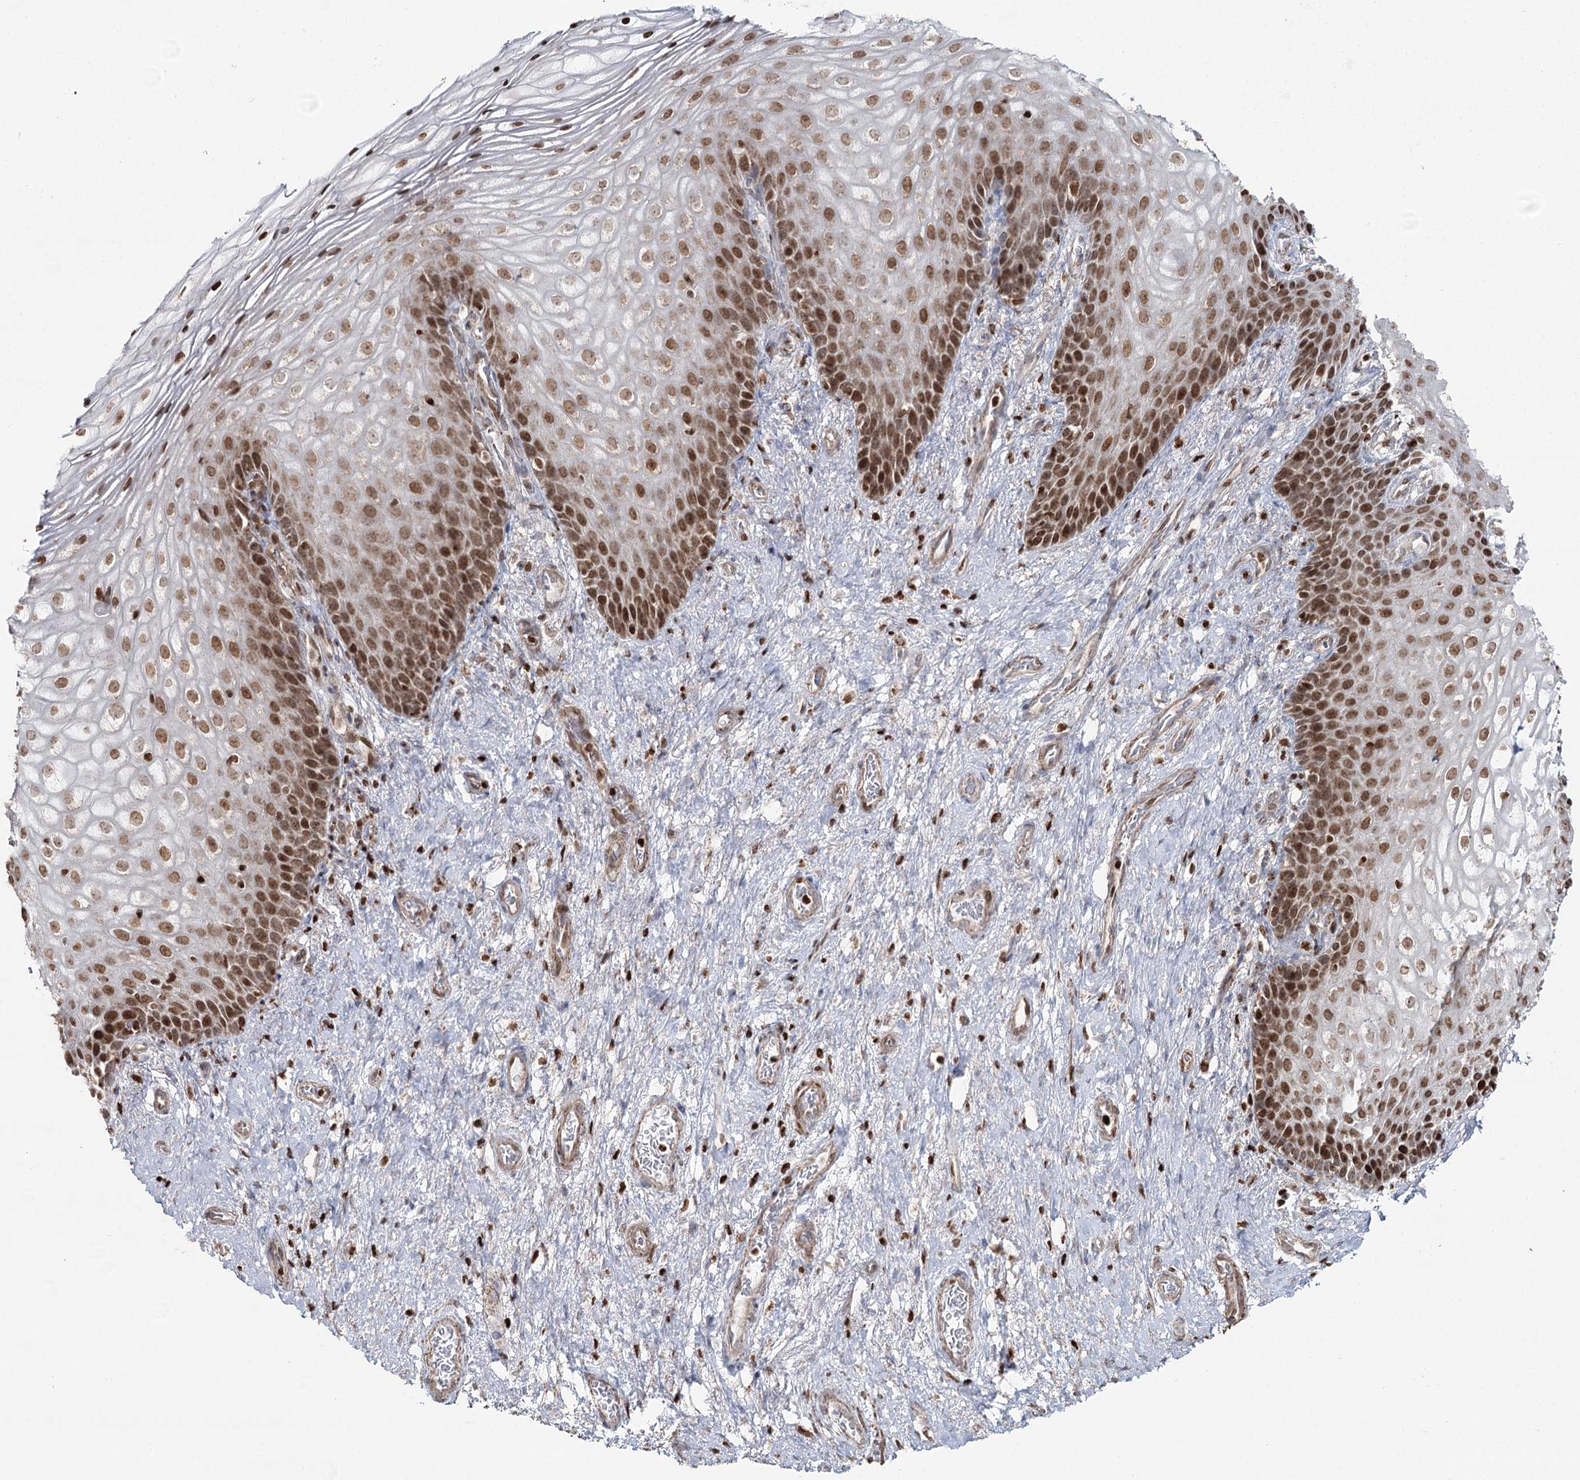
{"staining": {"intensity": "moderate", "quantity": ">75%", "location": "nuclear"}, "tissue": "vagina", "cell_type": "Squamous epithelial cells", "image_type": "normal", "snomed": [{"axis": "morphology", "description": "Normal tissue, NOS"}, {"axis": "topography", "description": "Vagina"}], "caption": "Brown immunohistochemical staining in unremarkable vagina reveals moderate nuclear positivity in approximately >75% of squamous epithelial cells.", "gene": "PDHX", "patient": {"sex": "female", "age": 60}}